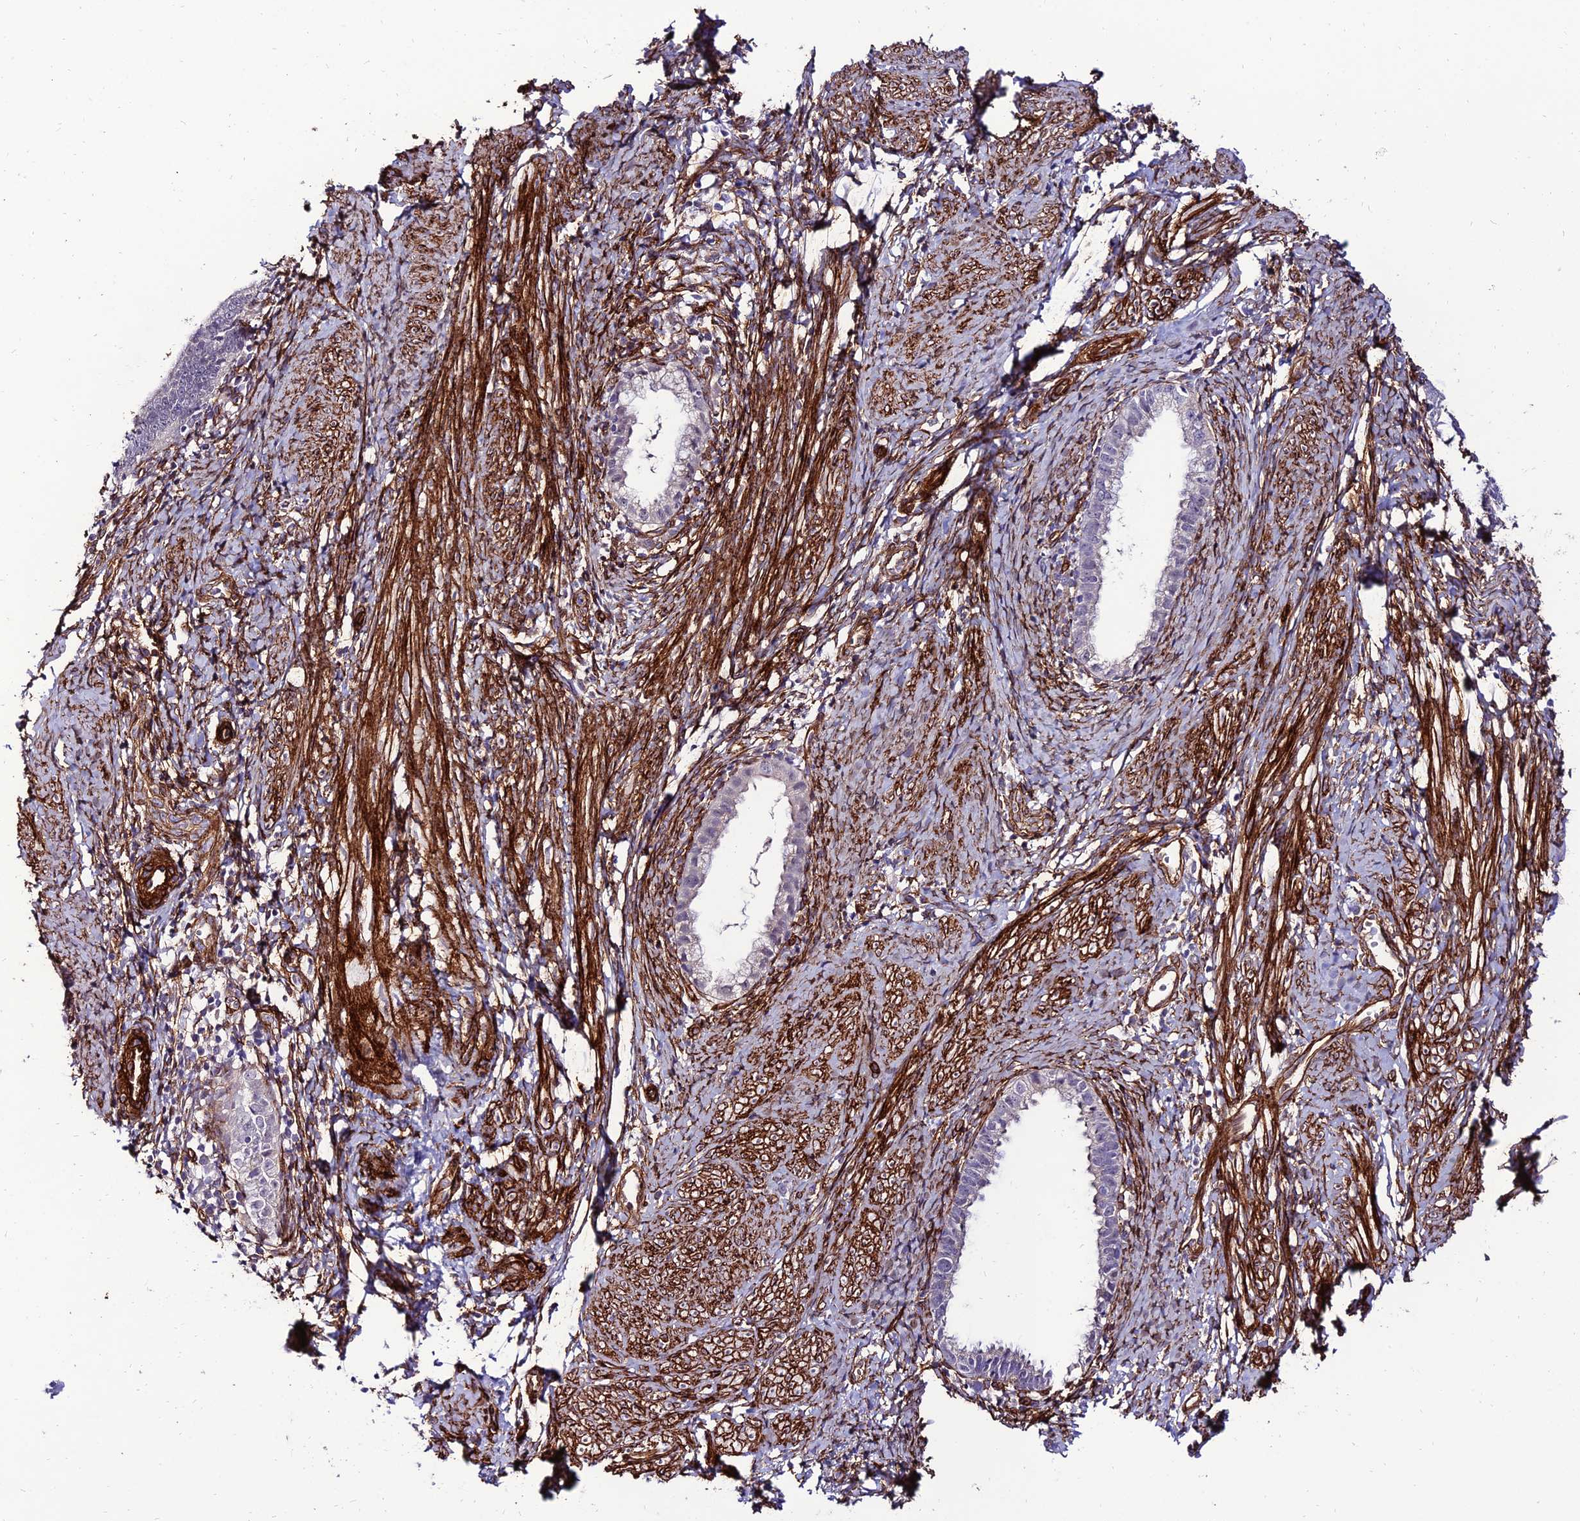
{"staining": {"intensity": "negative", "quantity": "none", "location": "none"}, "tissue": "cervical cancer", "cell_type": "Tumor cells", "image_type": "cancer", "snomed": [{"axis": "morphology", "description": "Adenocarcinoma, NOS"}, {"axis": "topography", "description": "Cervix"}], "caption": "There is no significant staining in tumor cells of adenocarcinoma (cervical). The staining was performed using DAB (3,3'-diaminobenzidine) to visualize the protein expression in brown, while the nuclei were stained in blue with hematoxylin (Magnification: 20x).", "gene": "ALDH3B2", "patient": {"sex": "female", "age": 36}}